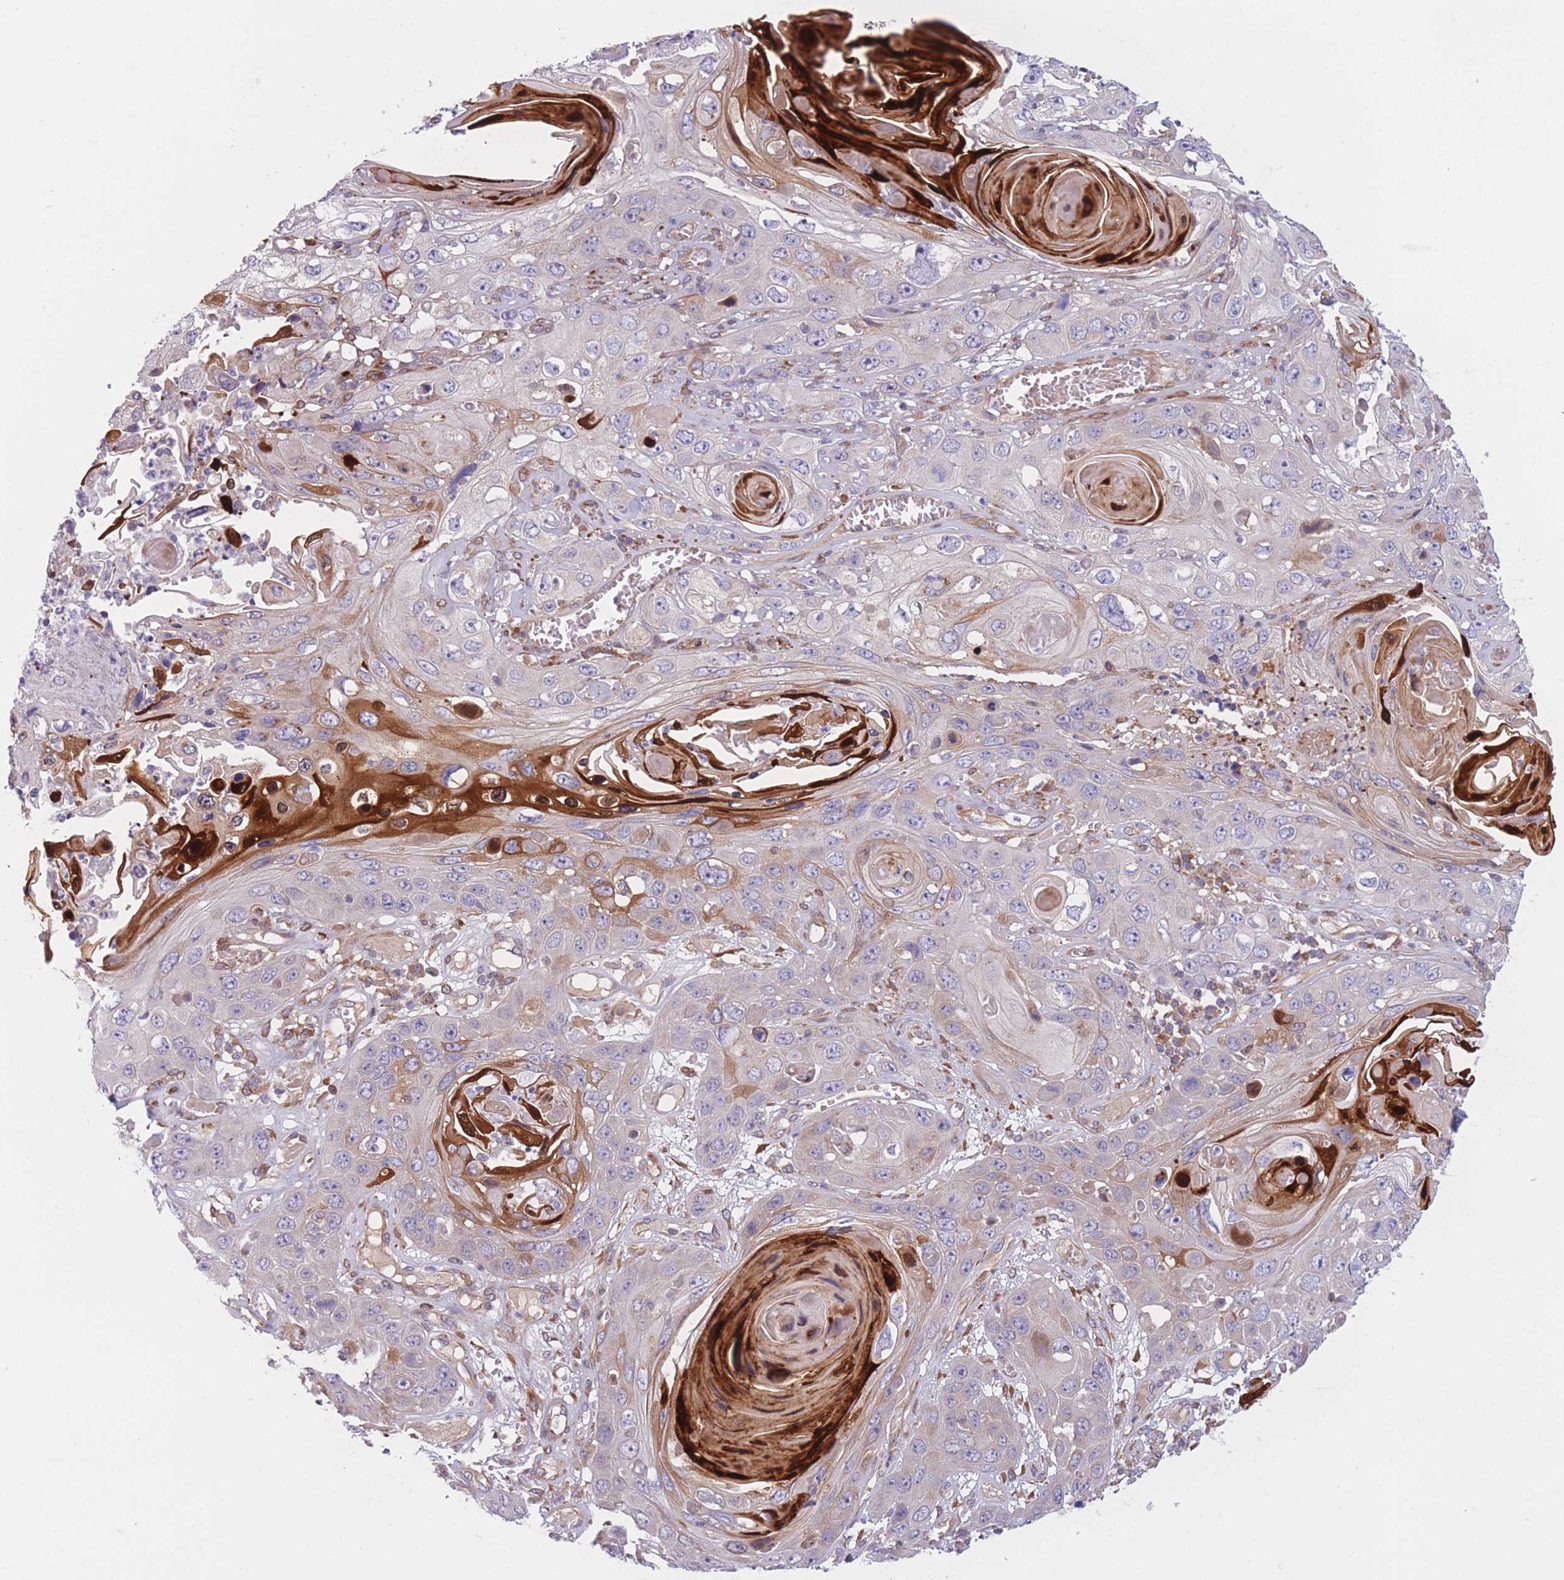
{"staining": {"intensity": "moderate", "quantity": "<25%", "location": "cytoplasmic/membranous"}, "tissue": "skin cancer", "cell_type": "Tumor cells", "image_type": "cancer", "snomed": [{"axis": "morphology", "description": "Squamous cell carcinoma, NOS"}, {"axis": "topography", "description": "Skin"}], "caption": "IHC of human skin cancer reveals low levels of moderate cytoplasmic/membranous expression in approximately <25% of tumor cells.", "gene": "PDE4A", "patient": {"sex": "male", "age": 55}}